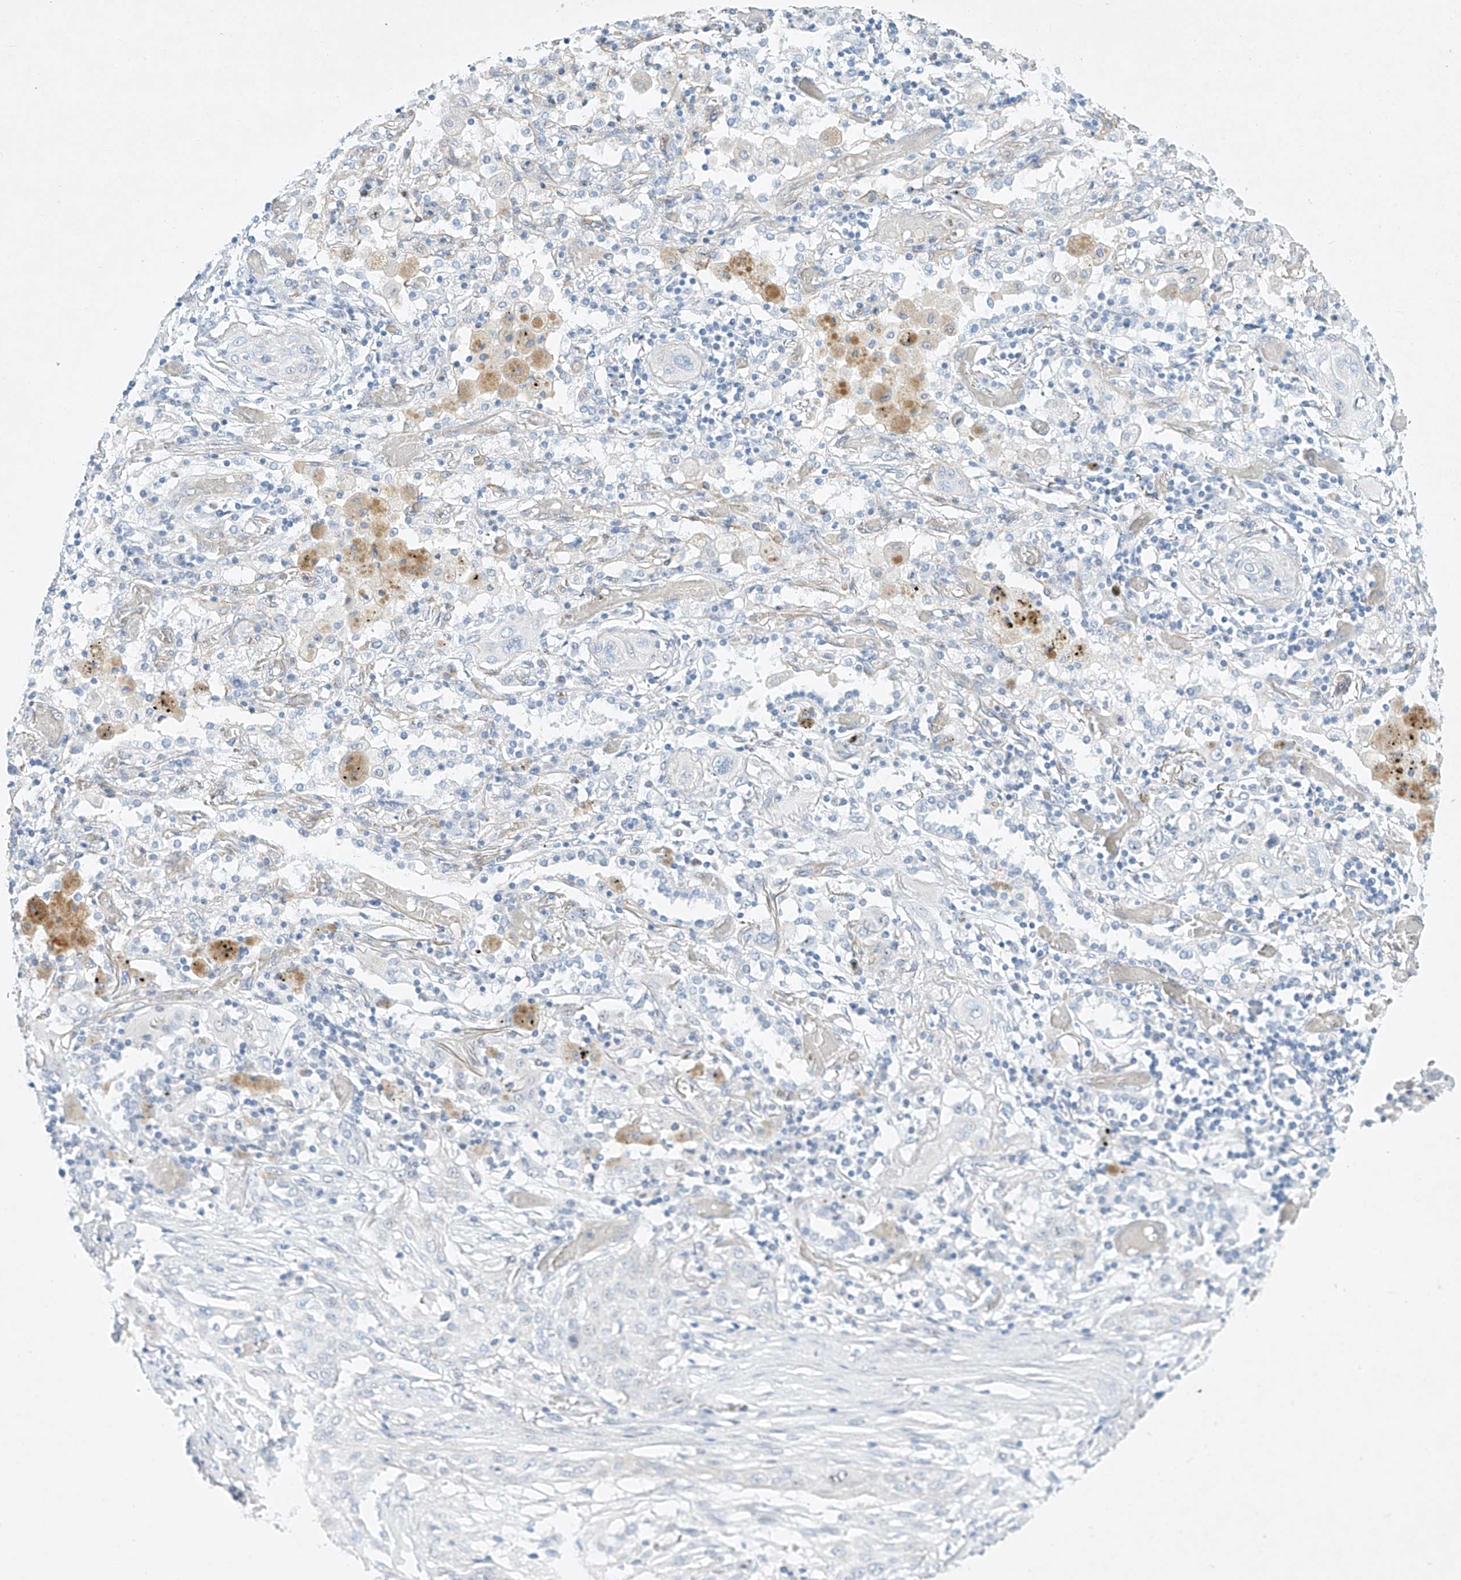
{"staining": {"intensity": "negative", "quantity": "none", "location": "none"}, "tissue": "lung cancer", "cell_type": "Tumor cells", "image_type": "cancer", "snomed": [{"axis": "morphology", "description": "Squamous cell carcinoma, NOS"}, {"axis": "topography", "description": "Lung"}], "caption": "There is no significant staining in tumor cells of lung squamous cell carcinoma.", "gene": "REEP2", "patient": {"sex": "female", "age": 47}}